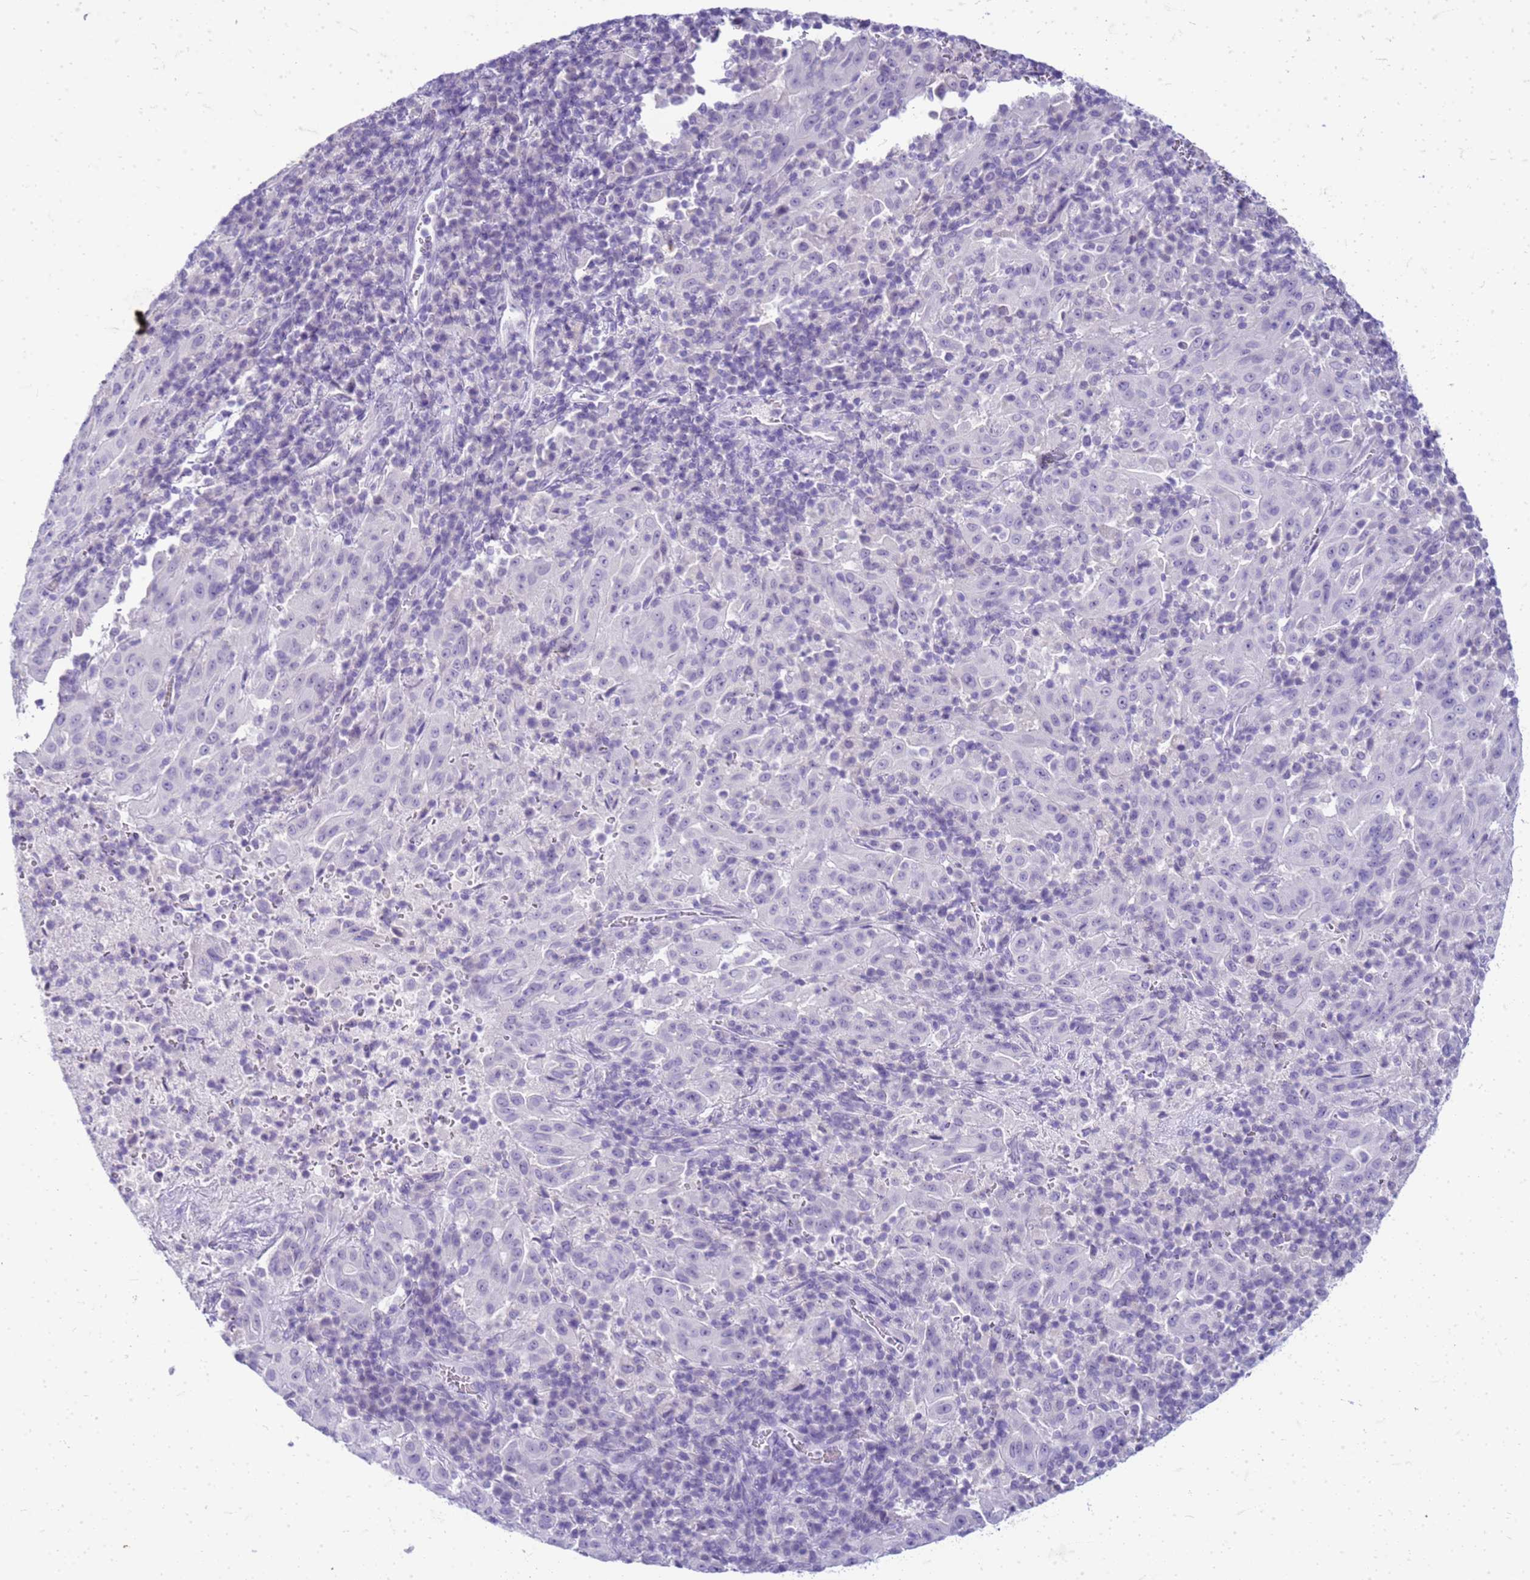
{"staining": {"intensity": "negative", "quantity": "none", "location": "none"}, "tissue": "pancreatic cancer", "cell_type": "Tumor cells", "image_type": "cancer", "snomed": [{"axis": "morphology", "description": "Adenocarcinoma, NOS"}, {"axis": "topography", "description": "Pancreas"}], "caption": "This is an immunohistochemistry (IHC) histopathology image of adenocarcinoma (pancreatic). There is no staining in tumor cells.", "gene": "CFAP100", "patient": {"sex": "male", "age": 63}}